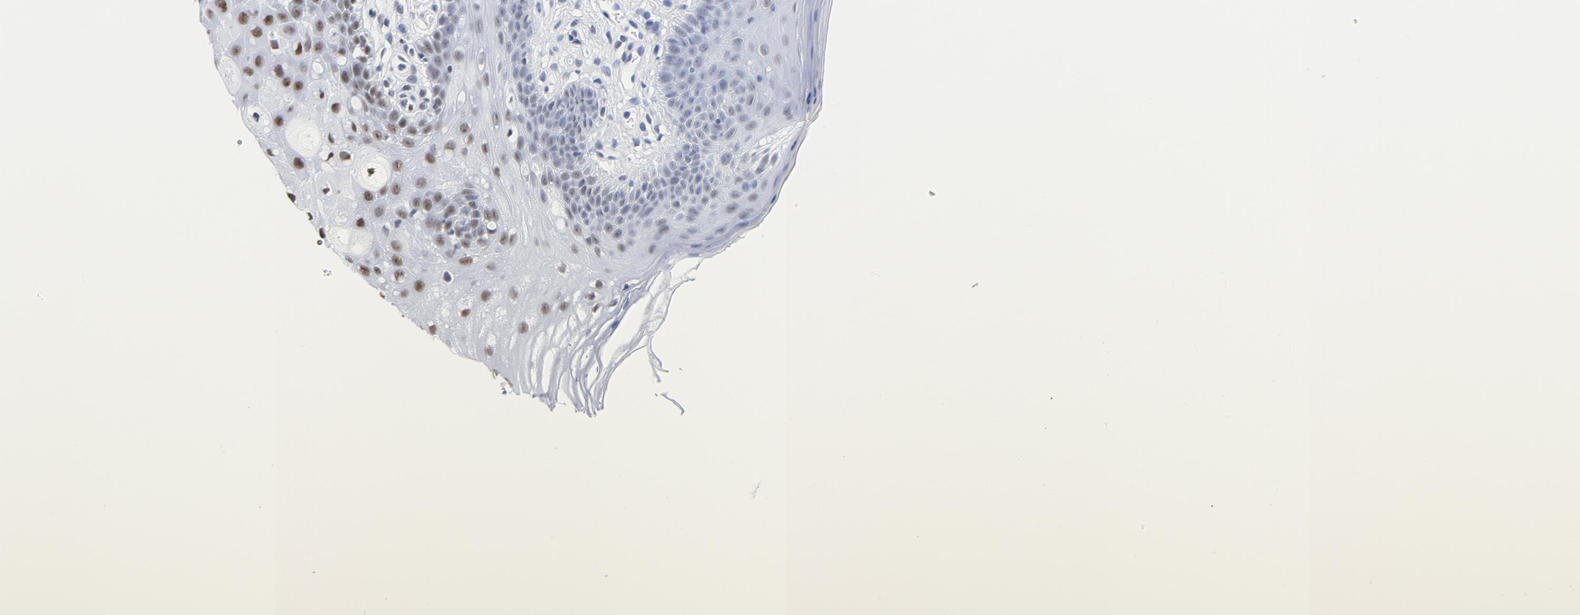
{"staining": {"intensity": "strong", "quantity": ">75%", "location": "nuclear"}, "tissue": "oral mucosa", "cell_type": "Squamous epithelial cells", "image_type": "normal", "snomed": [{"axis": "morphology", "description": "Normal tissue, NOS"}, {"axis": "morphology", "description": "Squamous cell carcinoma, NOS"}, {"axis": "topography", "description": "Skeletal muscle"}, {"axis": "topography", "description": "Oral tissue"}, {"axis": "topography", "description": "Head-Neck"}], "caption": "This photomicrograph reveals immunohistochemistry (IHC) staining of benign human oral mucosa, with high strong nuclear staining in approximately >75% of squamous epithelial cells.", "gene": "XRCC5", "patient": {"sex": "male", "age": 71}}